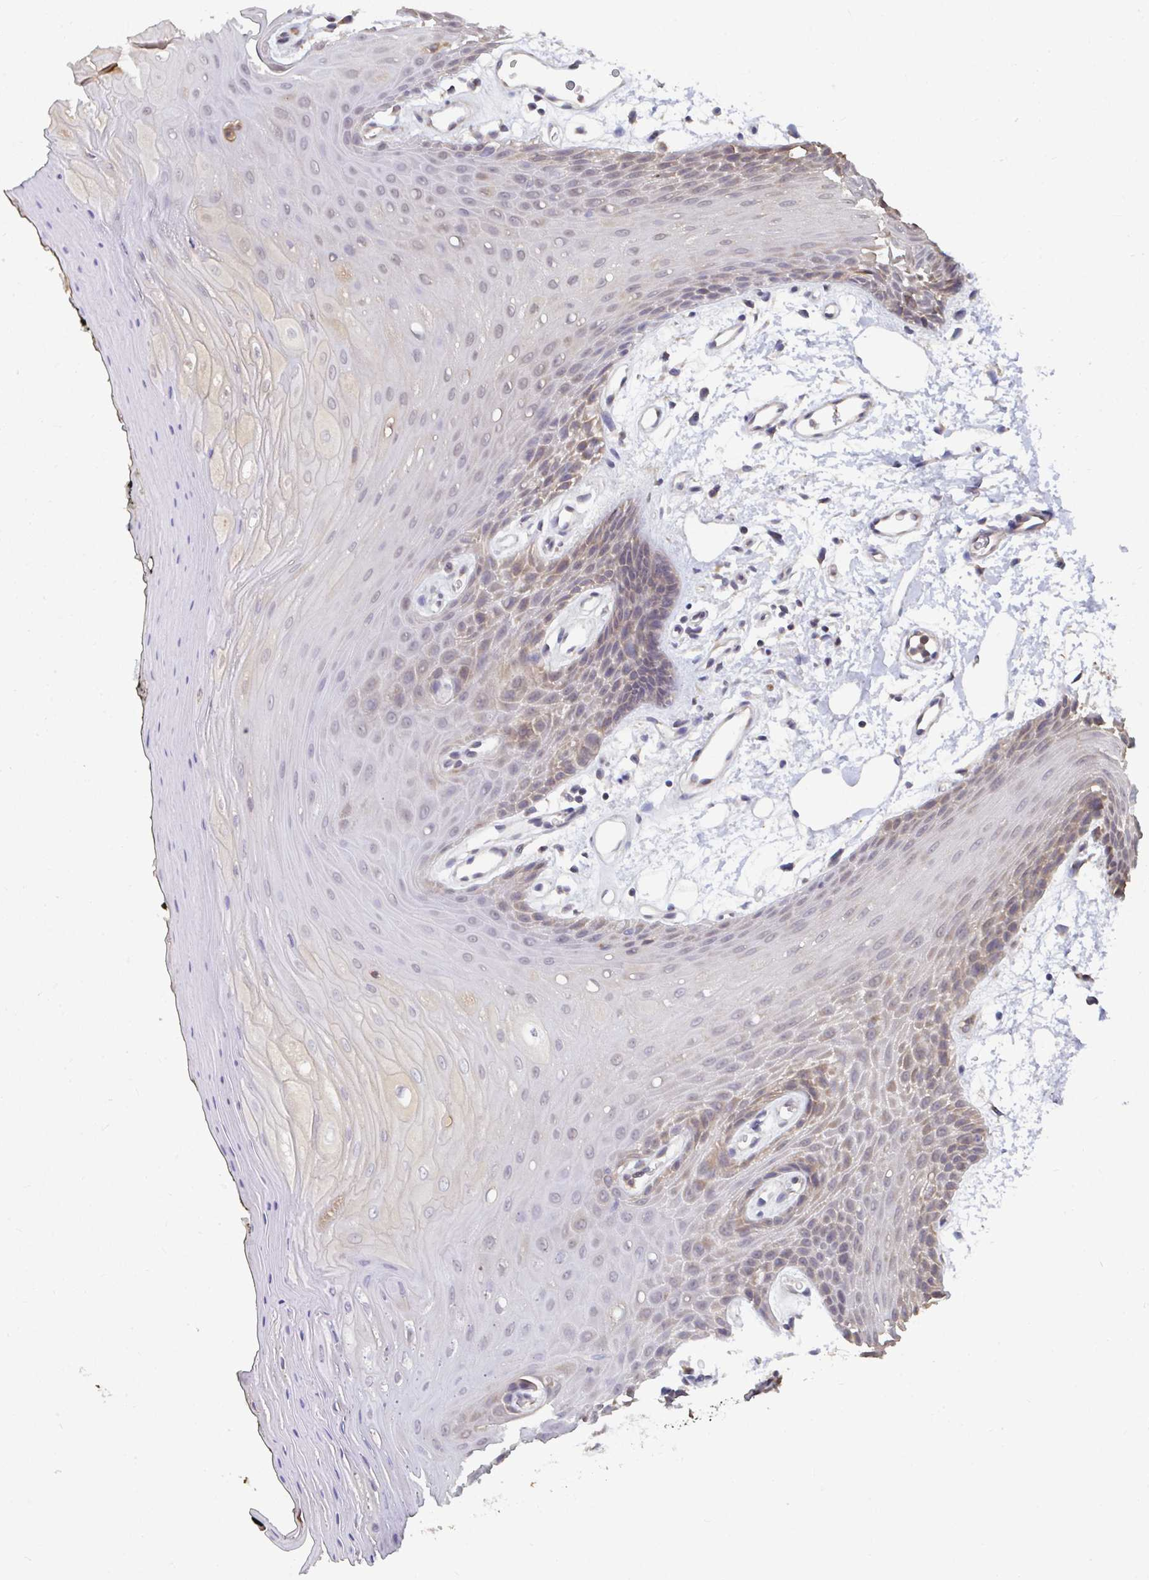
{"staining": {"intensity": "weak", "quantity": "25%-75%", "location": "cytoplasmic/membranous"}, "tissue": "oral mucosa", "cell_type": "Squamous epithelial cells", "image_type": "normal", "snomed": [{"axis": "morphology", "description": "Normal tissue, NOS"}, {"axis": "topography", "description": "Oral tissue"}, {"axis": "topography", "description": "Tounge, NOS"}], "caption": "Protein staining exhibits weak cytoplasmic/membranous positivity in approximately 25%-75% of squamous epithelial cells in normal oral mucosa.", "gene": "TTC9C", "patient": {"sex": "female", "age": 59}}